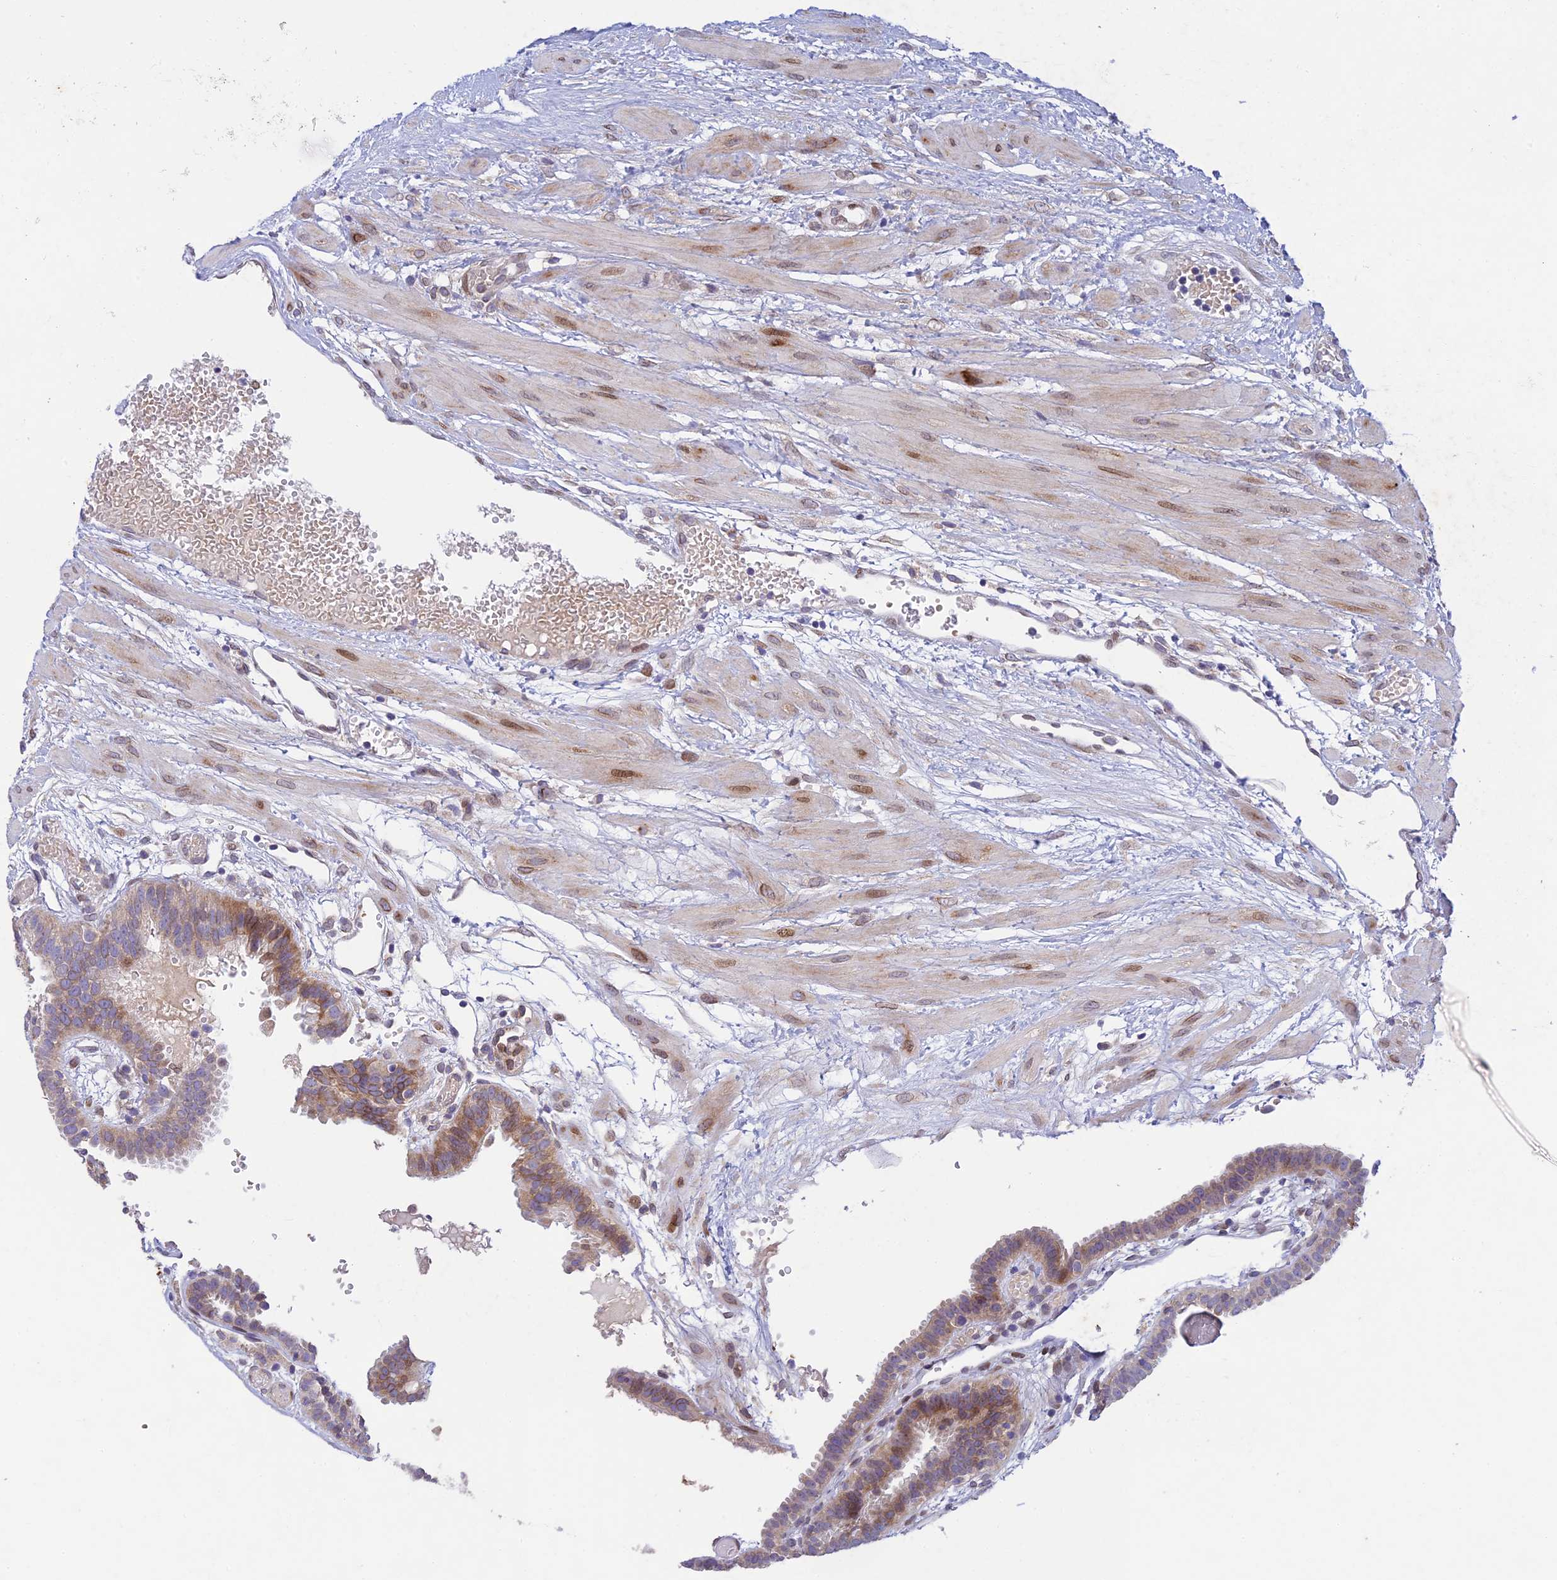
{"staining": {"intensity": "moderate", "quantity": "25%-75%", "location": "cytoplasmic/membranous"}, "tissue": "fallopian tube", "cell_type": "Glandular cells", "image_type": "normal", "snomed": [{"axis": "morphology", "description": "Normal tissue, NOS"}, {"axis": "topography", "description": "Fallopian tube"}], "caption": "Moderate cytoplasmic/membranous staining for a protein is appreciated in about 25%-75% of glandular cells of benign fallopian tube using immunohistochemistry.", "gene": "MGAT2", "patient": {"sex": "female", "age": 37}}